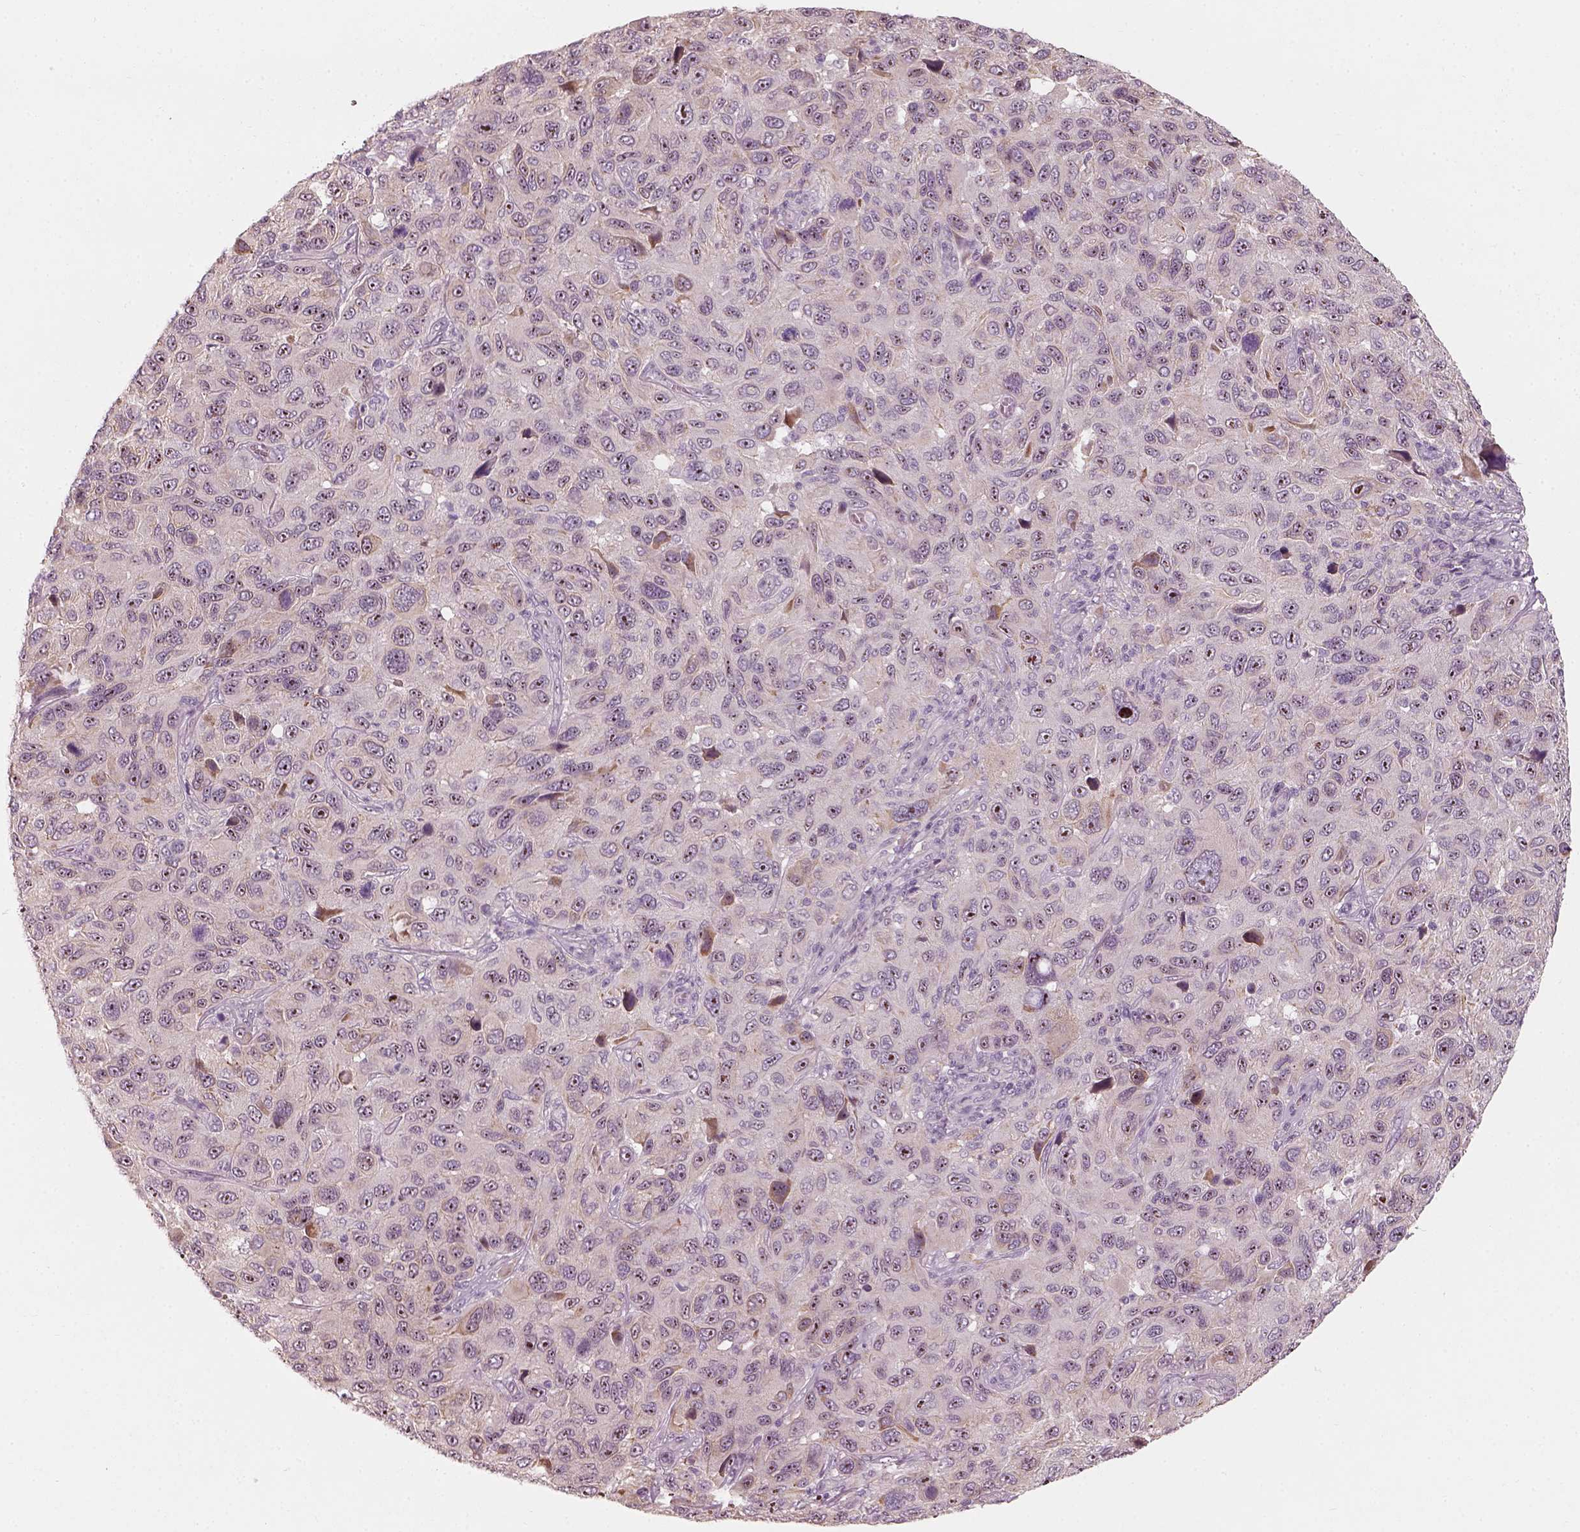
{"staining": {"intensity": "weak", "quantity": "25%-75%", "location": "nuclear"}, "tissue": "melanoma", "cell_type": "Tumor cells", "image_type": "cancer", "snomed": [{"axis": "morphology", "description": "Malignant melanoma, NOS"}, {"axis": "topography", "description": "Skin"}], "caption": "Protein expression analysis of human melanoma reveals weak nuclear expression in about 25%-75% of tumor cells.", "gene": "CDS1", "patient": {"sex": "male", "age": 53}}